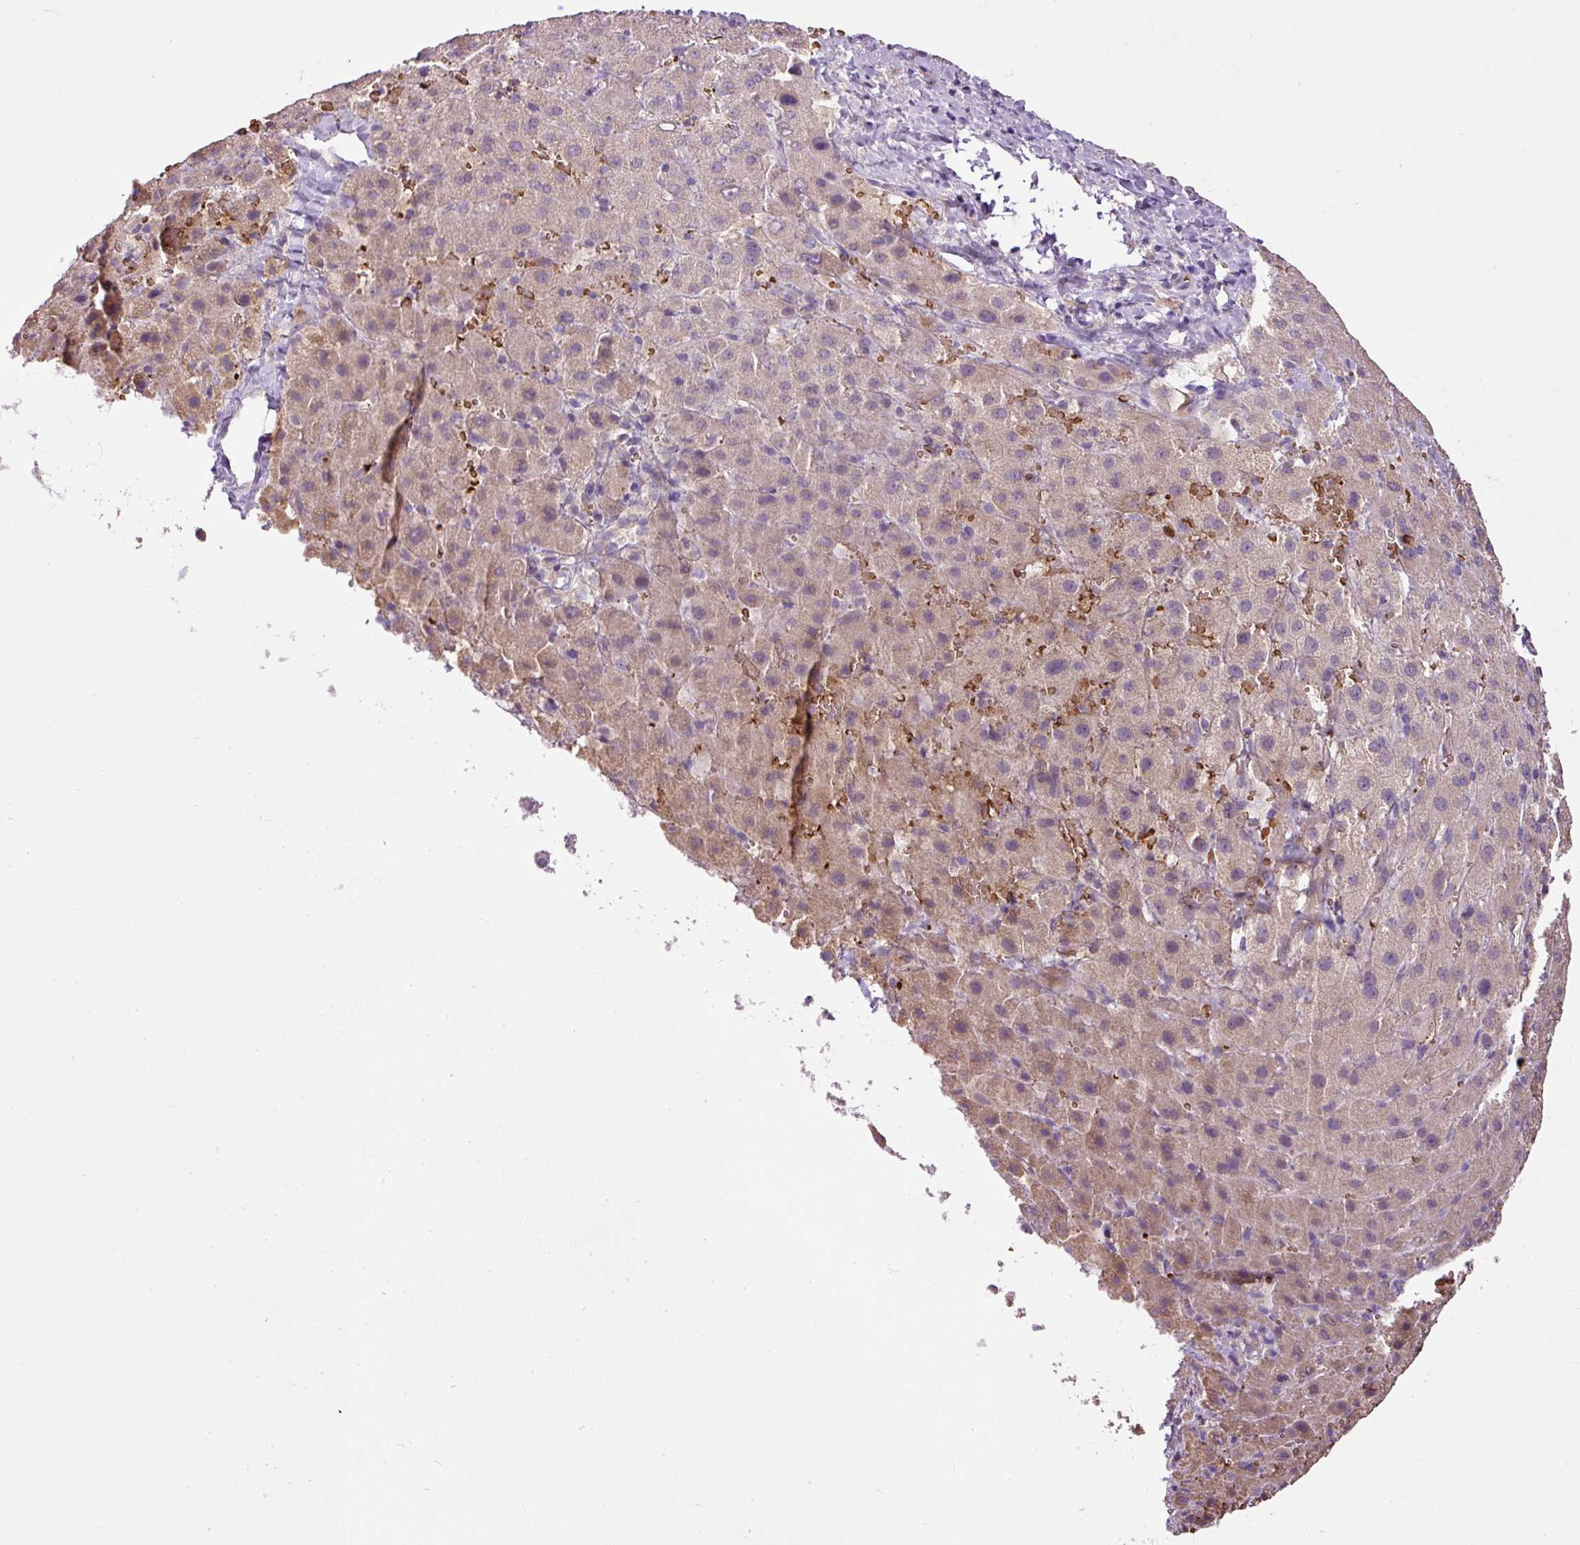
{"staining": {"intensity": "negative", "quantity": "none", "location": "none"}, "tissue": "liver cancer", "cell_type": "Tumor cells", "image_type": "cancer", "snomed": [{"axis": "morphology", "description": "Carcinoma, Hepatocellular, NOS"}, {"axis": "topography", "description": "Liver"}], "caption": "Immunohistochemical staining of liver hepatocellular carcinoma shows no significant staining in tumor cells.", "gene": "CXCL13", "patient": {"sex": "female", "age": 58}}